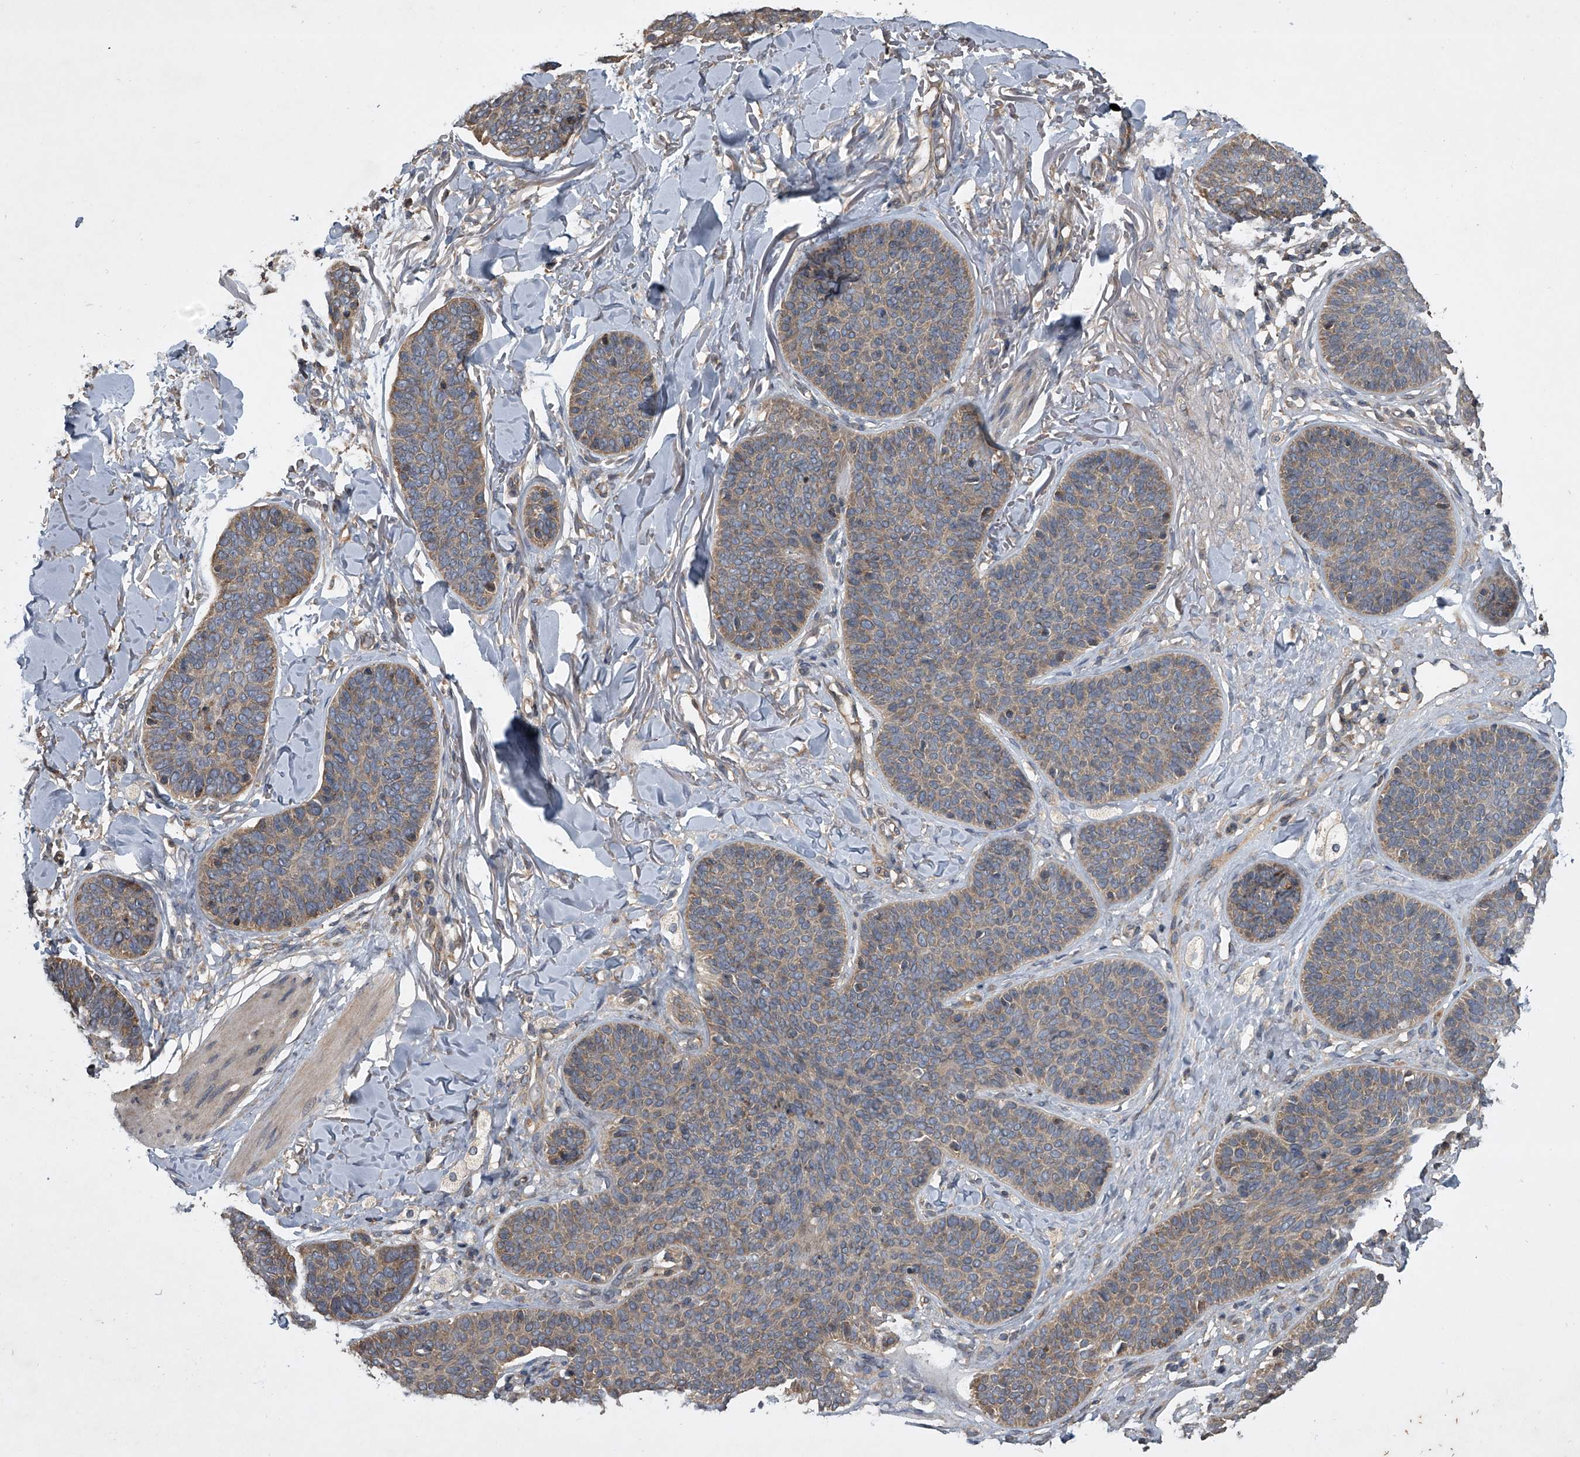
{"staining": {"intensity": "moderate", "quantity": "25%-75%", "location": "cytoplasmic/membranous"}, "tissue": "skin cancer", "cell_type": "Tumor cells", "image_type": "cancer", "snomed": [{"axis": "morphology", "description": "Basal cell carcinoma"}, {"axis": "topography", "description": "Skin"}], "caption": "Tumor cells display medium levels of moderate cytoplasmic/membranous positivity in approximately 25%-75% of cells in skin cancer (basal cell carcinoma).", "gene": "NFS1", "patient": {"sex": "male", "age": 85}}